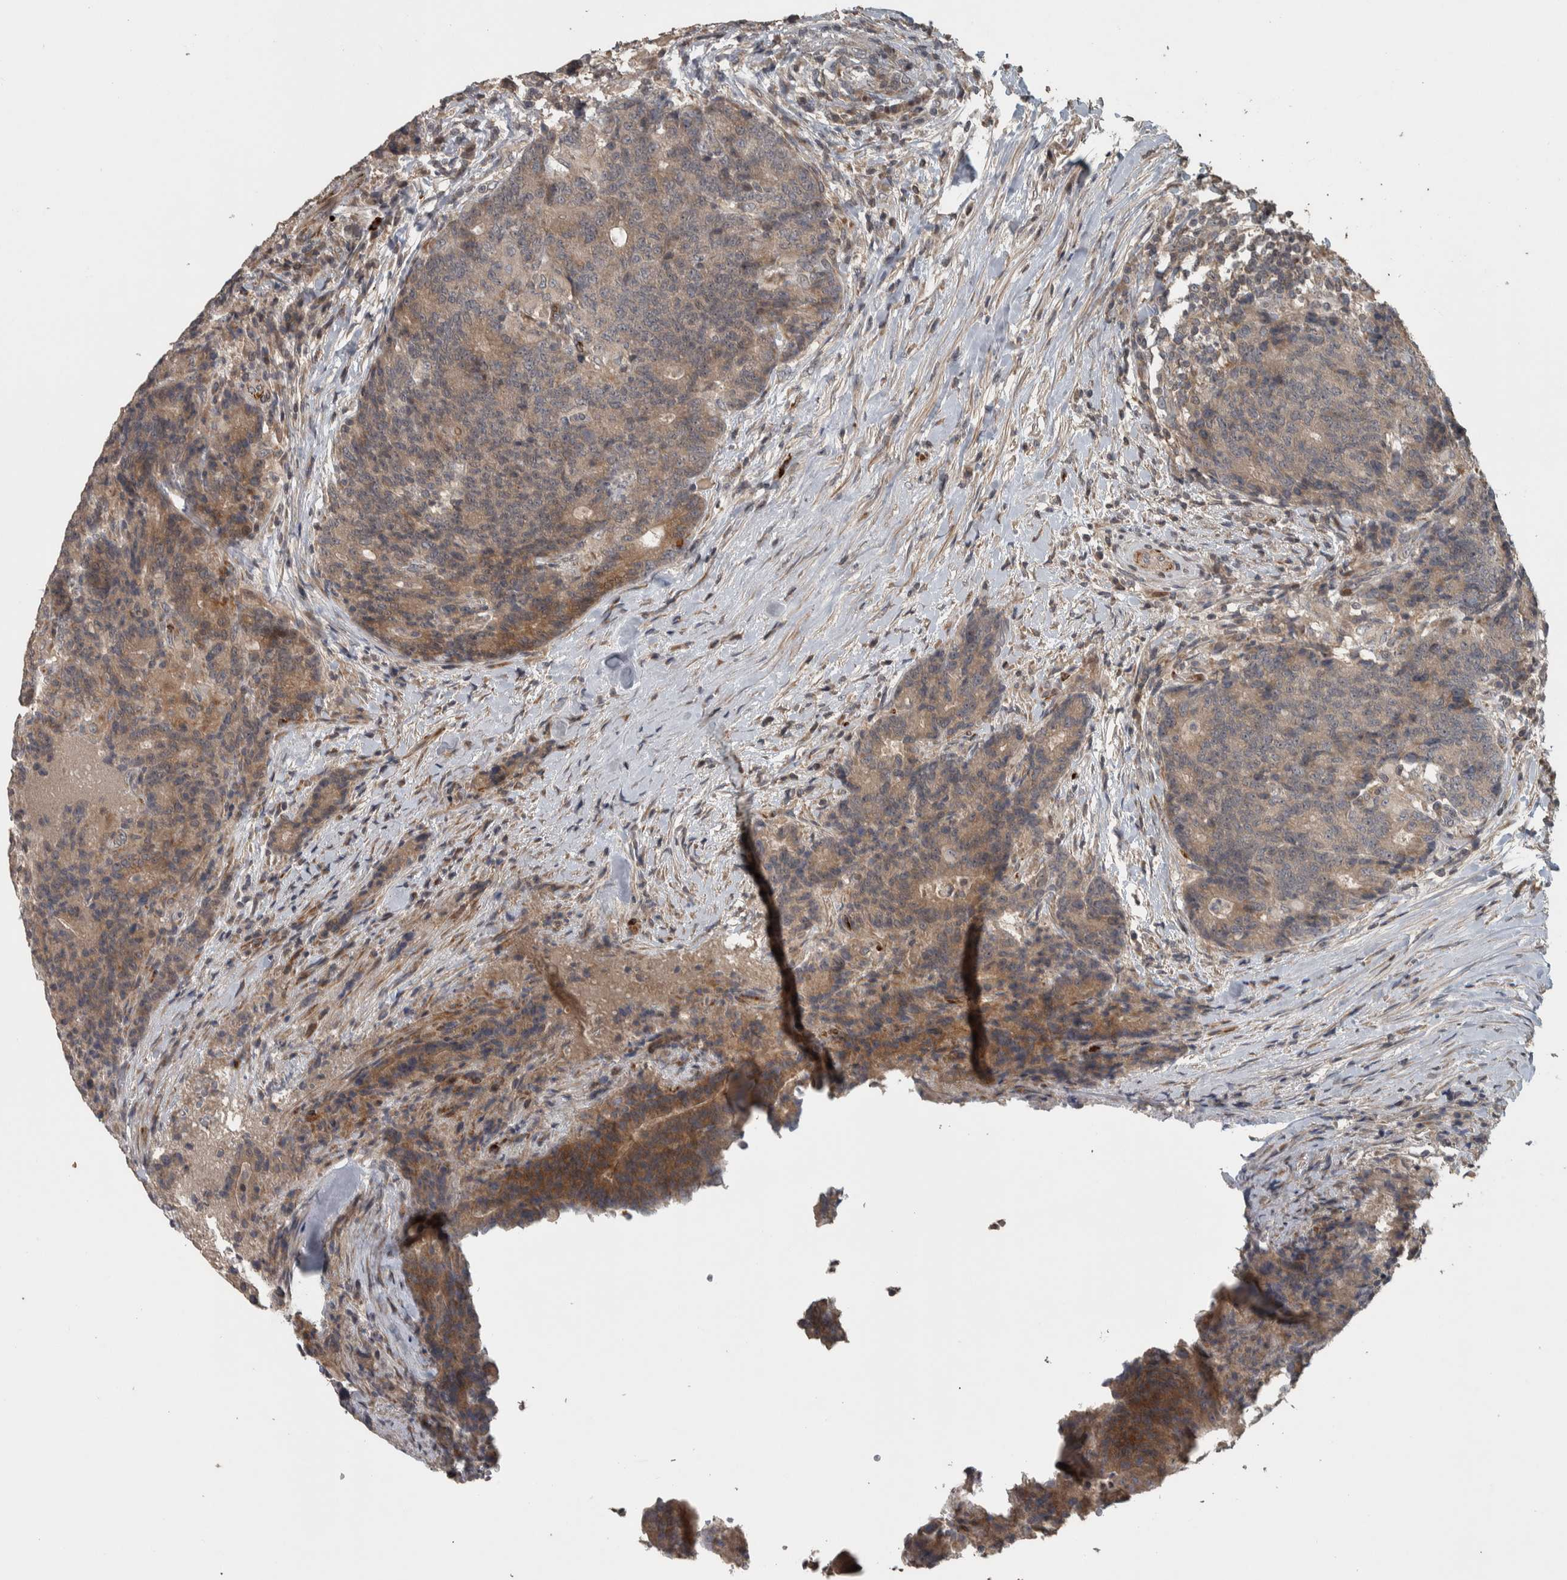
{"staining": {"intensity": "moderate", "quantity": ">75%", "location": "cytoplasmic/membranous"}, "tissue": "colorectal cancer", "cell_type": "Tumor cells", "image_type": "cancer", "snomed": [{"axis": "morphology", "description": "Normal tissue, NOS"}, {"axis": "morphology", "description": "Adenocarcinoma, NOS"}, {"axis": "topography", "description": "Colon"}], "caption": "Immunohistochemical staining of human colorectal cancer (adenocarcinoma) reveals medium levels of moderate cytoplasmic/membranous expression in about >75% of tumor cells. Immunohistochemistry stains the protein of interest in brown and the nuclei are stained blue.", "gene": "ERAL1", "patient": {"sex": "female", "age": 75}}